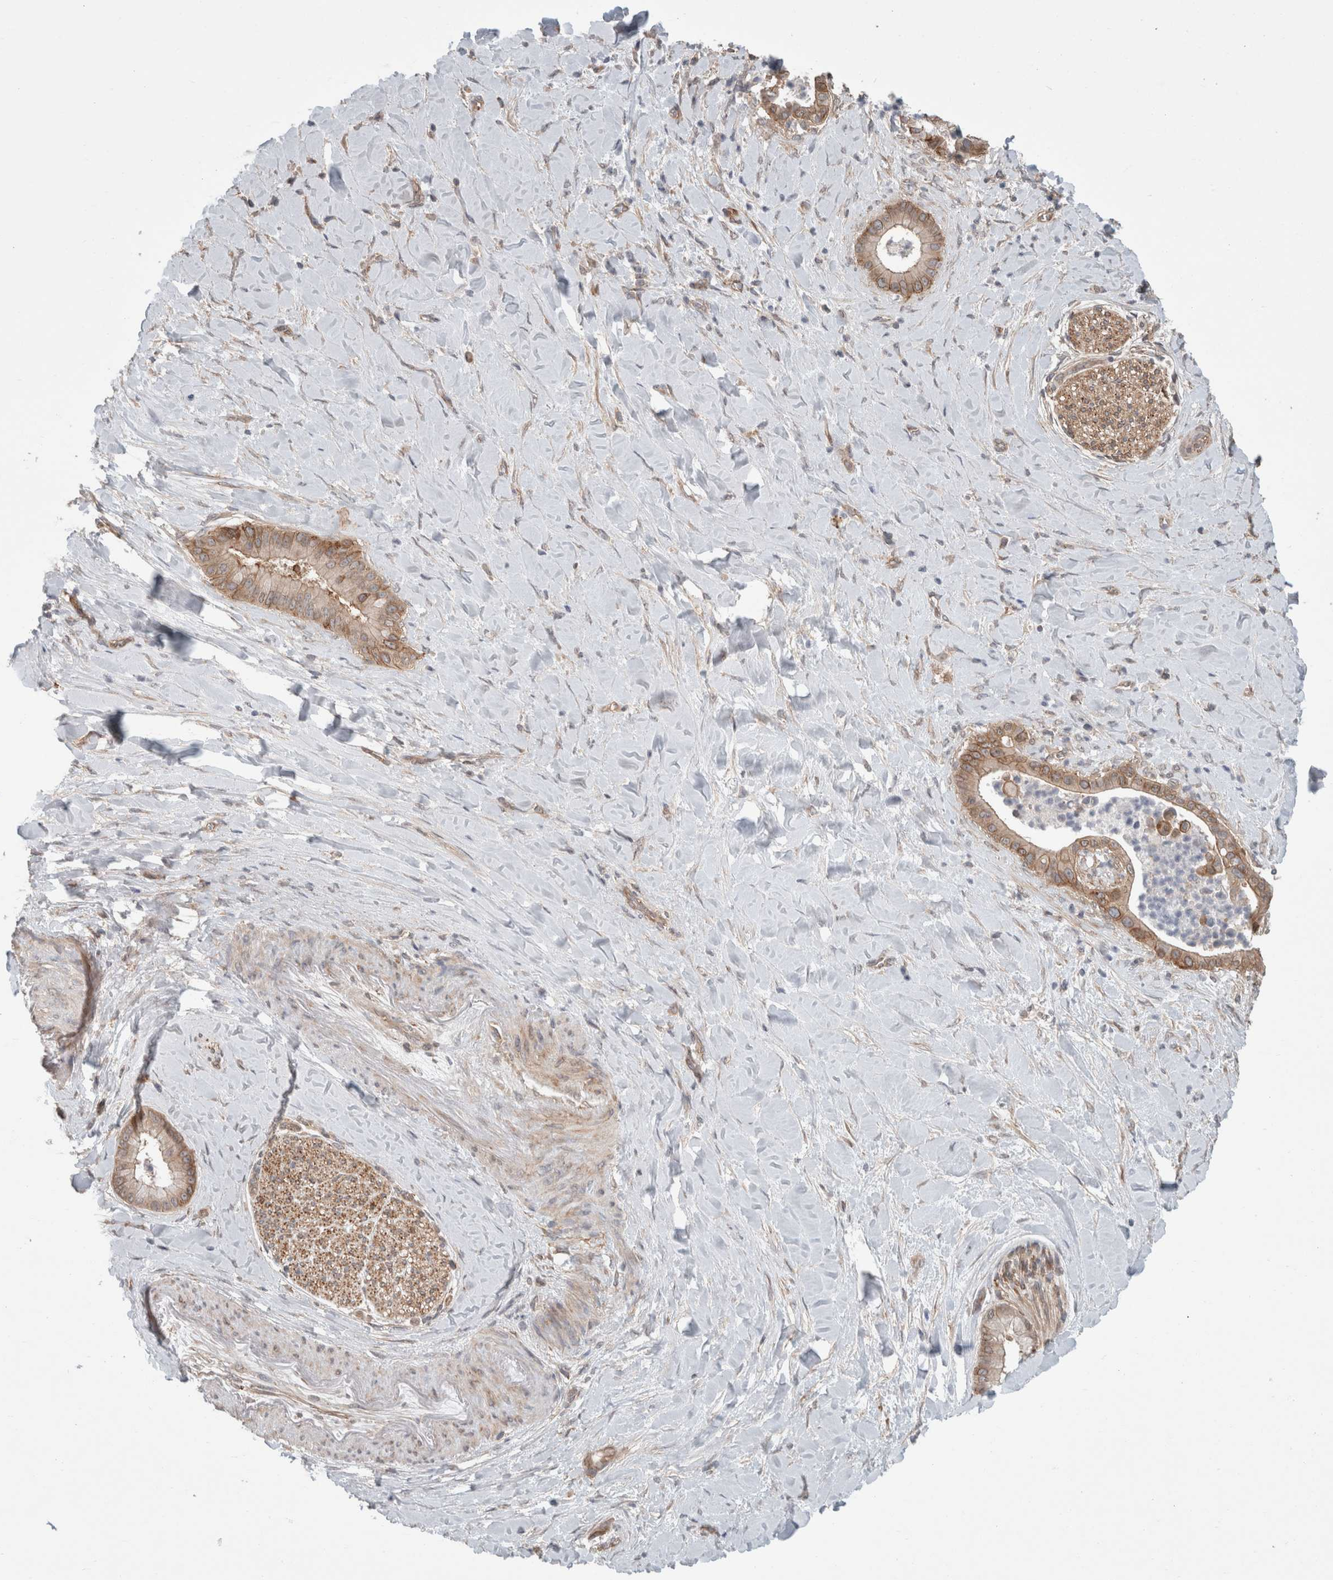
{"staining": {"intensity": "moderate", "quantity": ">75%", "location": "cytoplasmic/membranous"}, "tissue": "liver cancer", "cell_type": "Tumor cells", "image_type": "cancer", "snomed": [{"axis": "morphology", "description": "Cholangiocarcinoma"}, {"axis": "topography", "description": "Liver"}], "caption": "This image exhibits immunohistochemistry staining of human liver cancer (cholangiocarcinoma), with medium moderate cytoplasmic/membranous positivity in approximately >75% of tumor cells.", "gene": "RASAL2", "patient": {"sex": "female", "age": 54}}